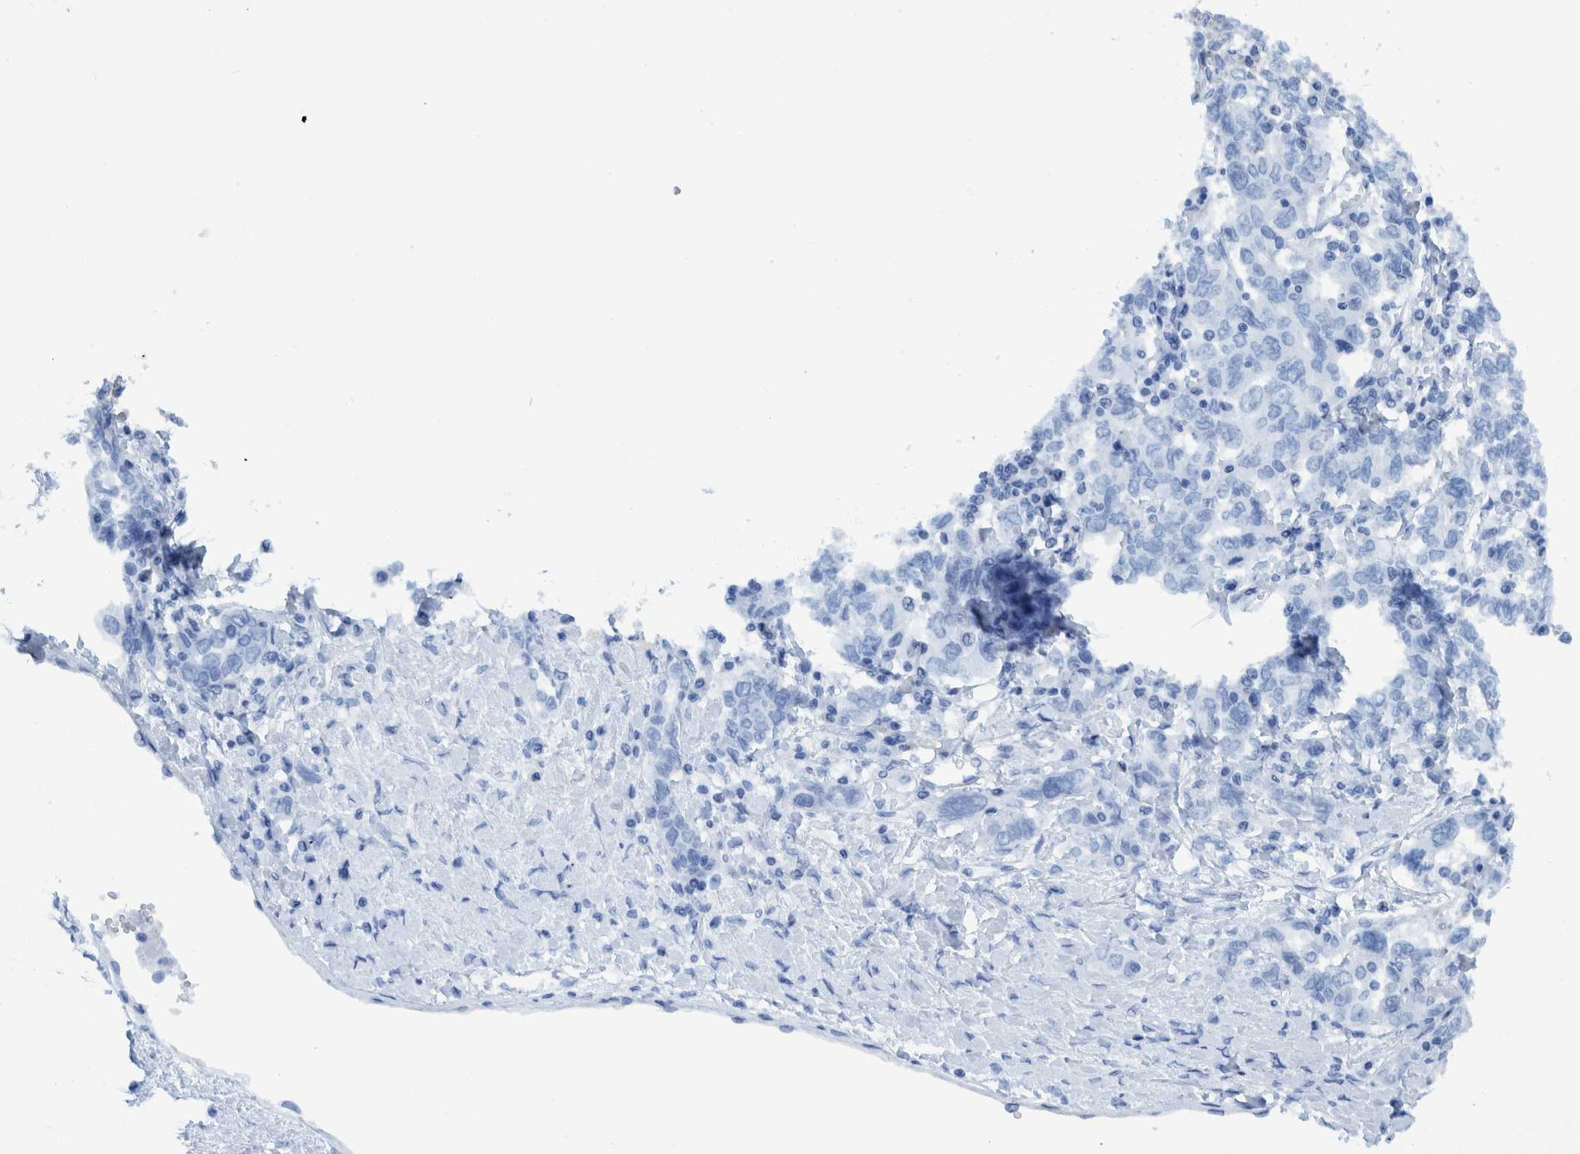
{"staining": {"intensity": "negative", "quantity": "none", "location": "none"}, "tissue": "ovarian cancer", "cell_type": "Tumor cells", "image_type": "cancer", "snomed": [{"axis": "morphology", "description": "Carcinoma, endometroid"}, {"axis": "topography", "description": "Ovary"}], "caption": "Immunohistochemistry photomicrograph of neoplastic tissue: human ovarian cancer stained with DAB reveals no significant protein staining in tumor cells. The staining is performed using DAB brown chromogen with nuclei counter-stained in using hematoxylin.", "gene": "BZW2", "patient": {"sex": "female", "age": 62}}